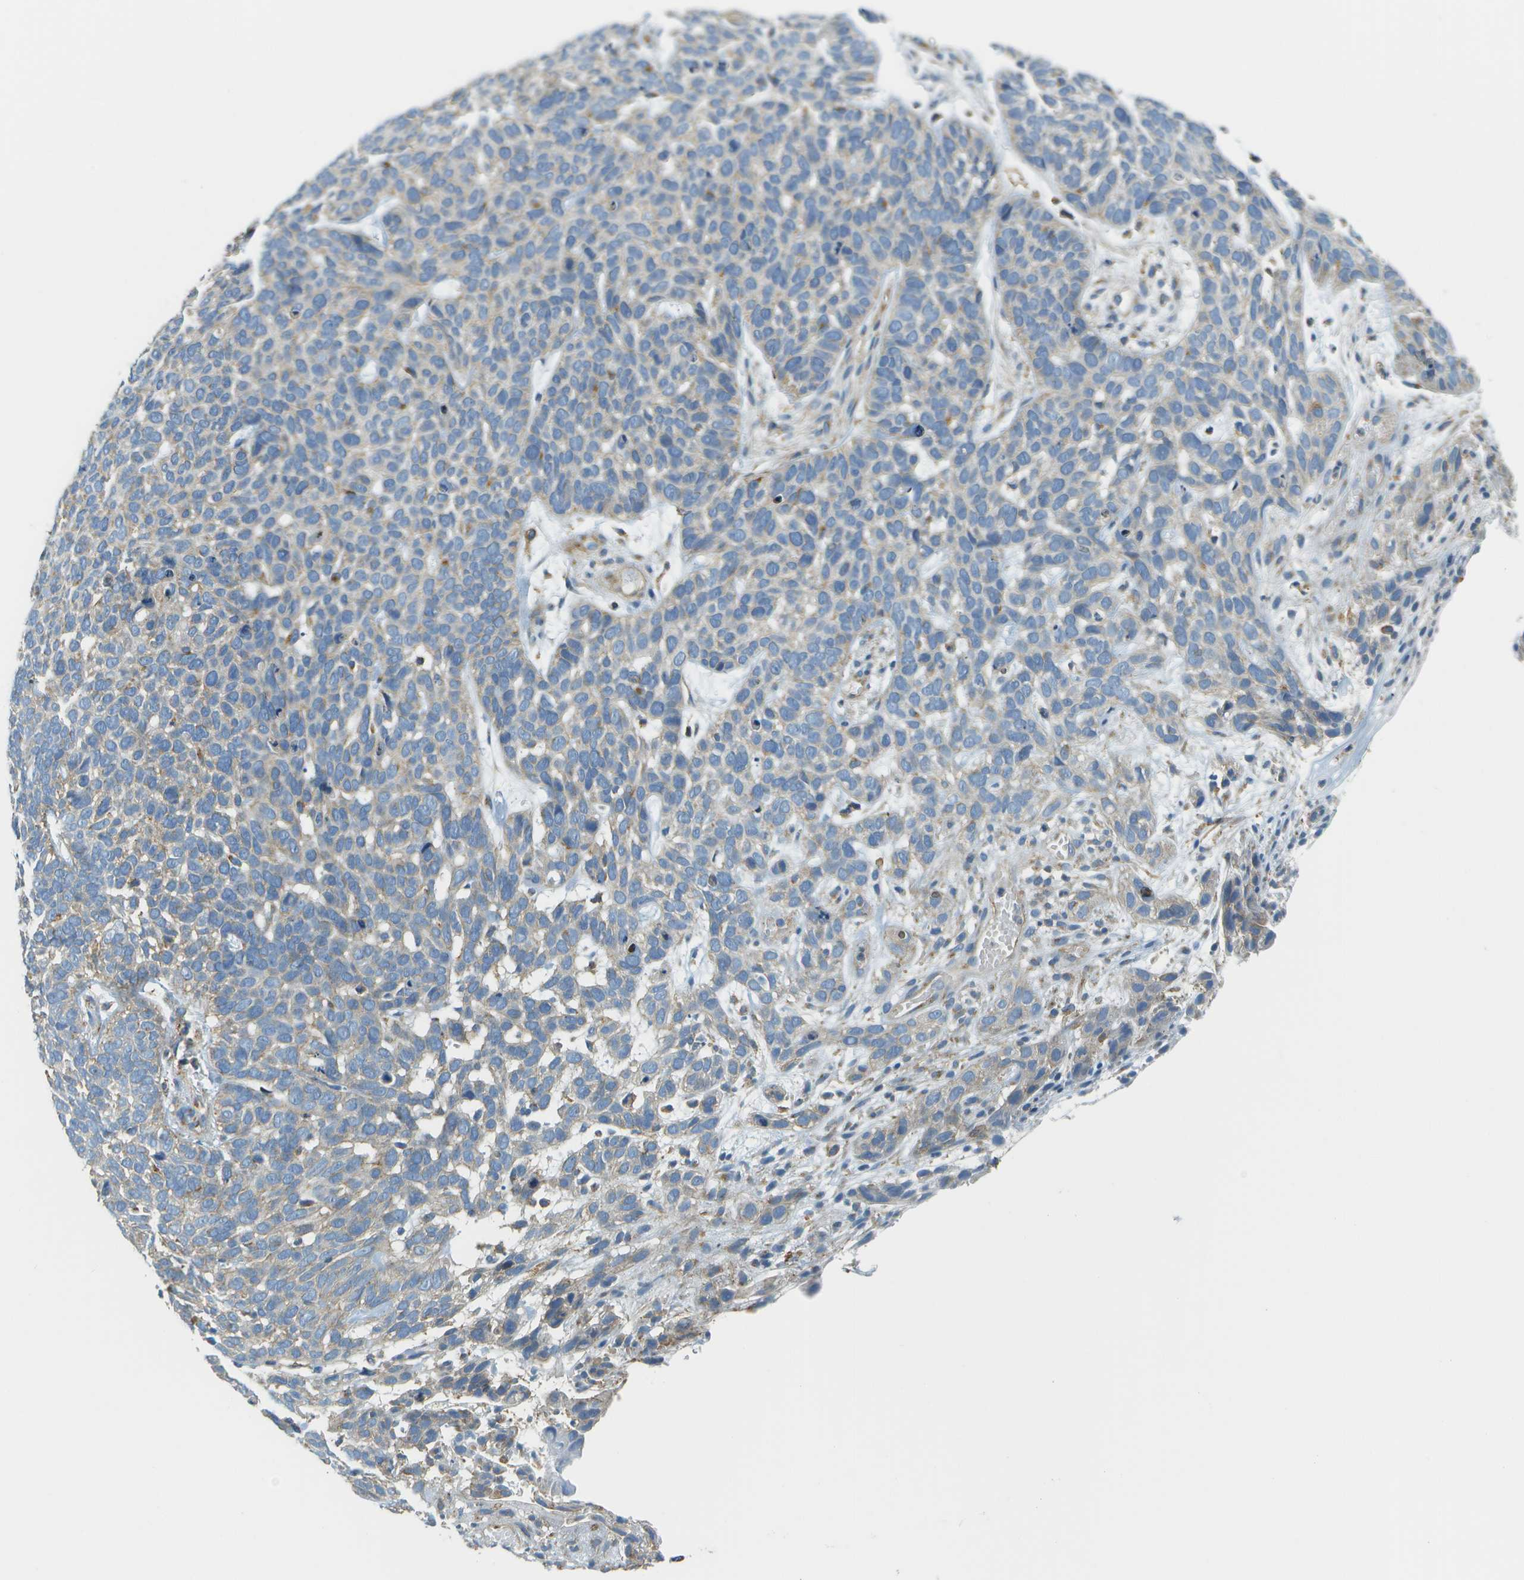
{"staining": {"intensity": "moderate", "quantity": "<25%", "location": "cytoplasmic/membranous"}, "tissue": "skin cancer", "cell_type": "Tumor cells", "image_type": "cancer", "snomed": [{"axis": "morphology", "description": "Basal cell carcinoma"}, {"axis": "topography", "description": "Skin"}], "caption": "Skin basal cell carcinoma stained for a protein displays moderate cytoplasmic/membranous positivity in tumor cells. (Brightfield microscopy of DAB IHC at high magnification).", "gene": "CLTC", "patient": {"sex": "male", "age": 87}}